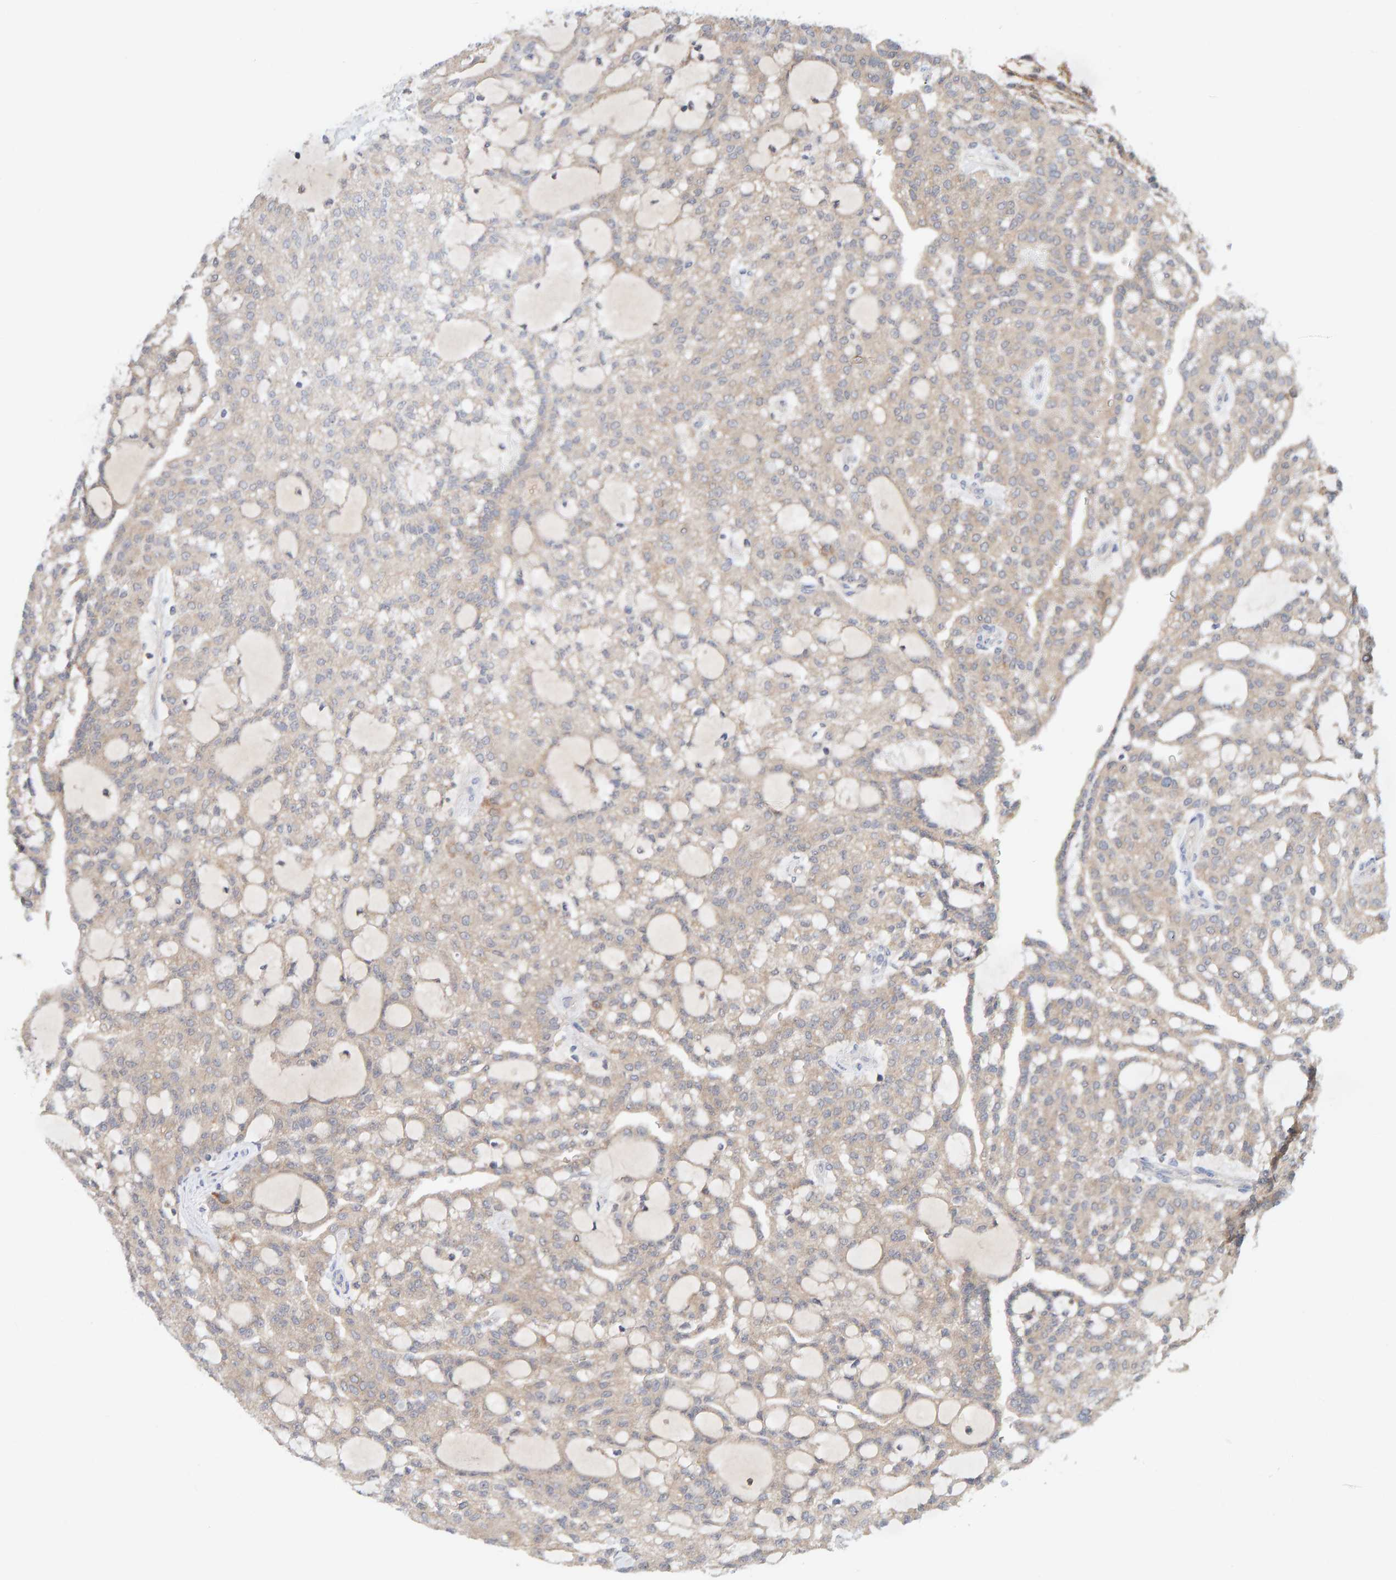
{"staining": {"intensity": "weak", "quantity": "<25%", "location": "cytoplasmic/membranous"}, "tissue": "renal cancer", "cell_type": "Tumor cells", "image_type": "cancer", "snomed": [{"axis": "morphology", "description": "Adenocarcinoma, NOS"}, {"axis": "topography", "description": "Kidney"}], "caption": "Immunohistochemistry histopathology image of neoplastic tissue: human adenocarcinoma (renal) stained with DAB (3,3'-diaminobenzidine) demonstrates no significant protein positivity in tumor cells.", "gene": "TATDN1", "patient": {"sex": "male", "age": 63}}